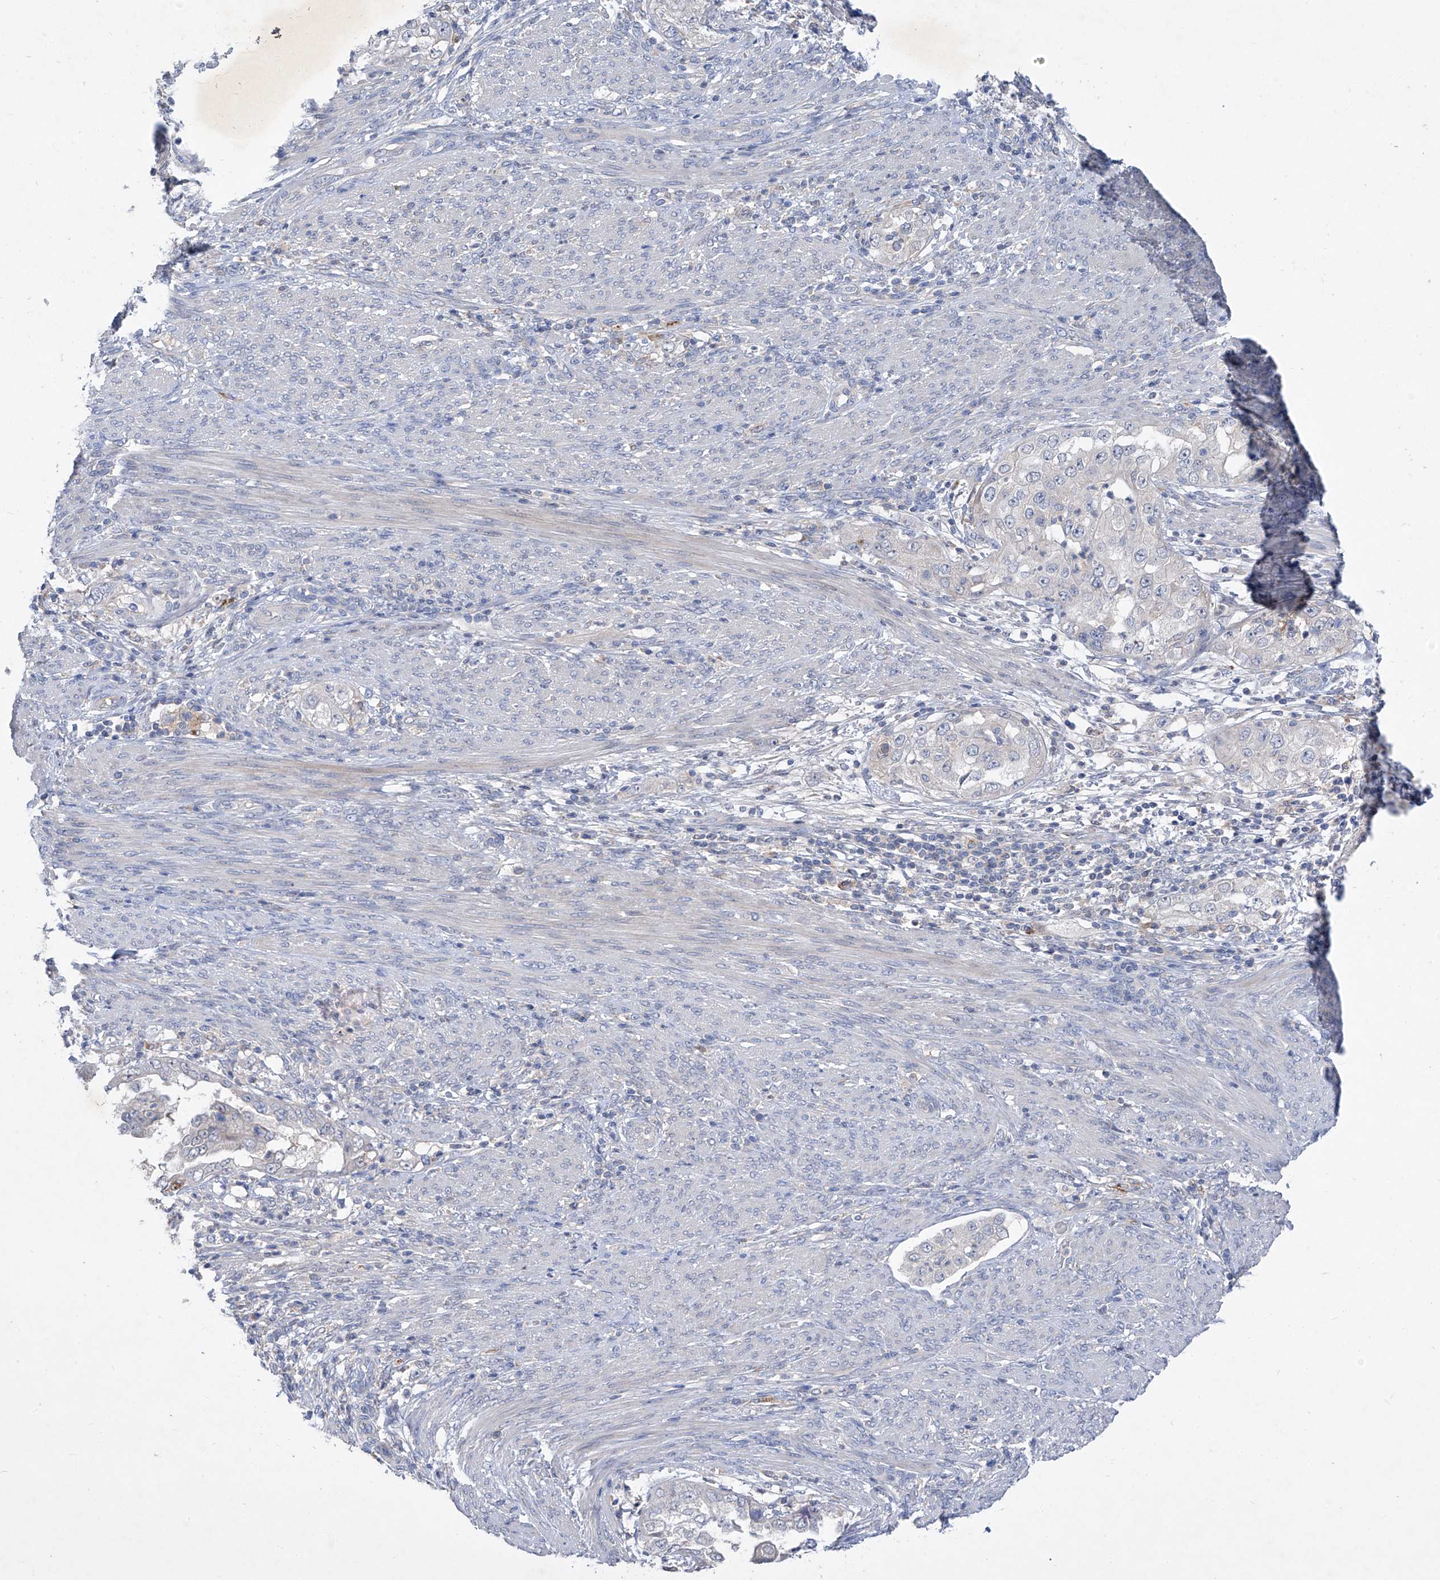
{"staining": {"intensity": "negative", "quantity": "none", "location": "none"}, "tissue": "endometrial cancer", "cell_type": "Tumor cells", "image_type": "cancer", "snomed": [{"axis": "morphology", "description": "Adenocarcinoma, NOS"}, {"axis": "topography", "description": "Endometrium"}], "caption": "This is an immunohistochemistry image of endometrial cancer. There is no expression in tumor cells.", "gene": "SBK2", "patient": {"sex": "female", "age": 85}}